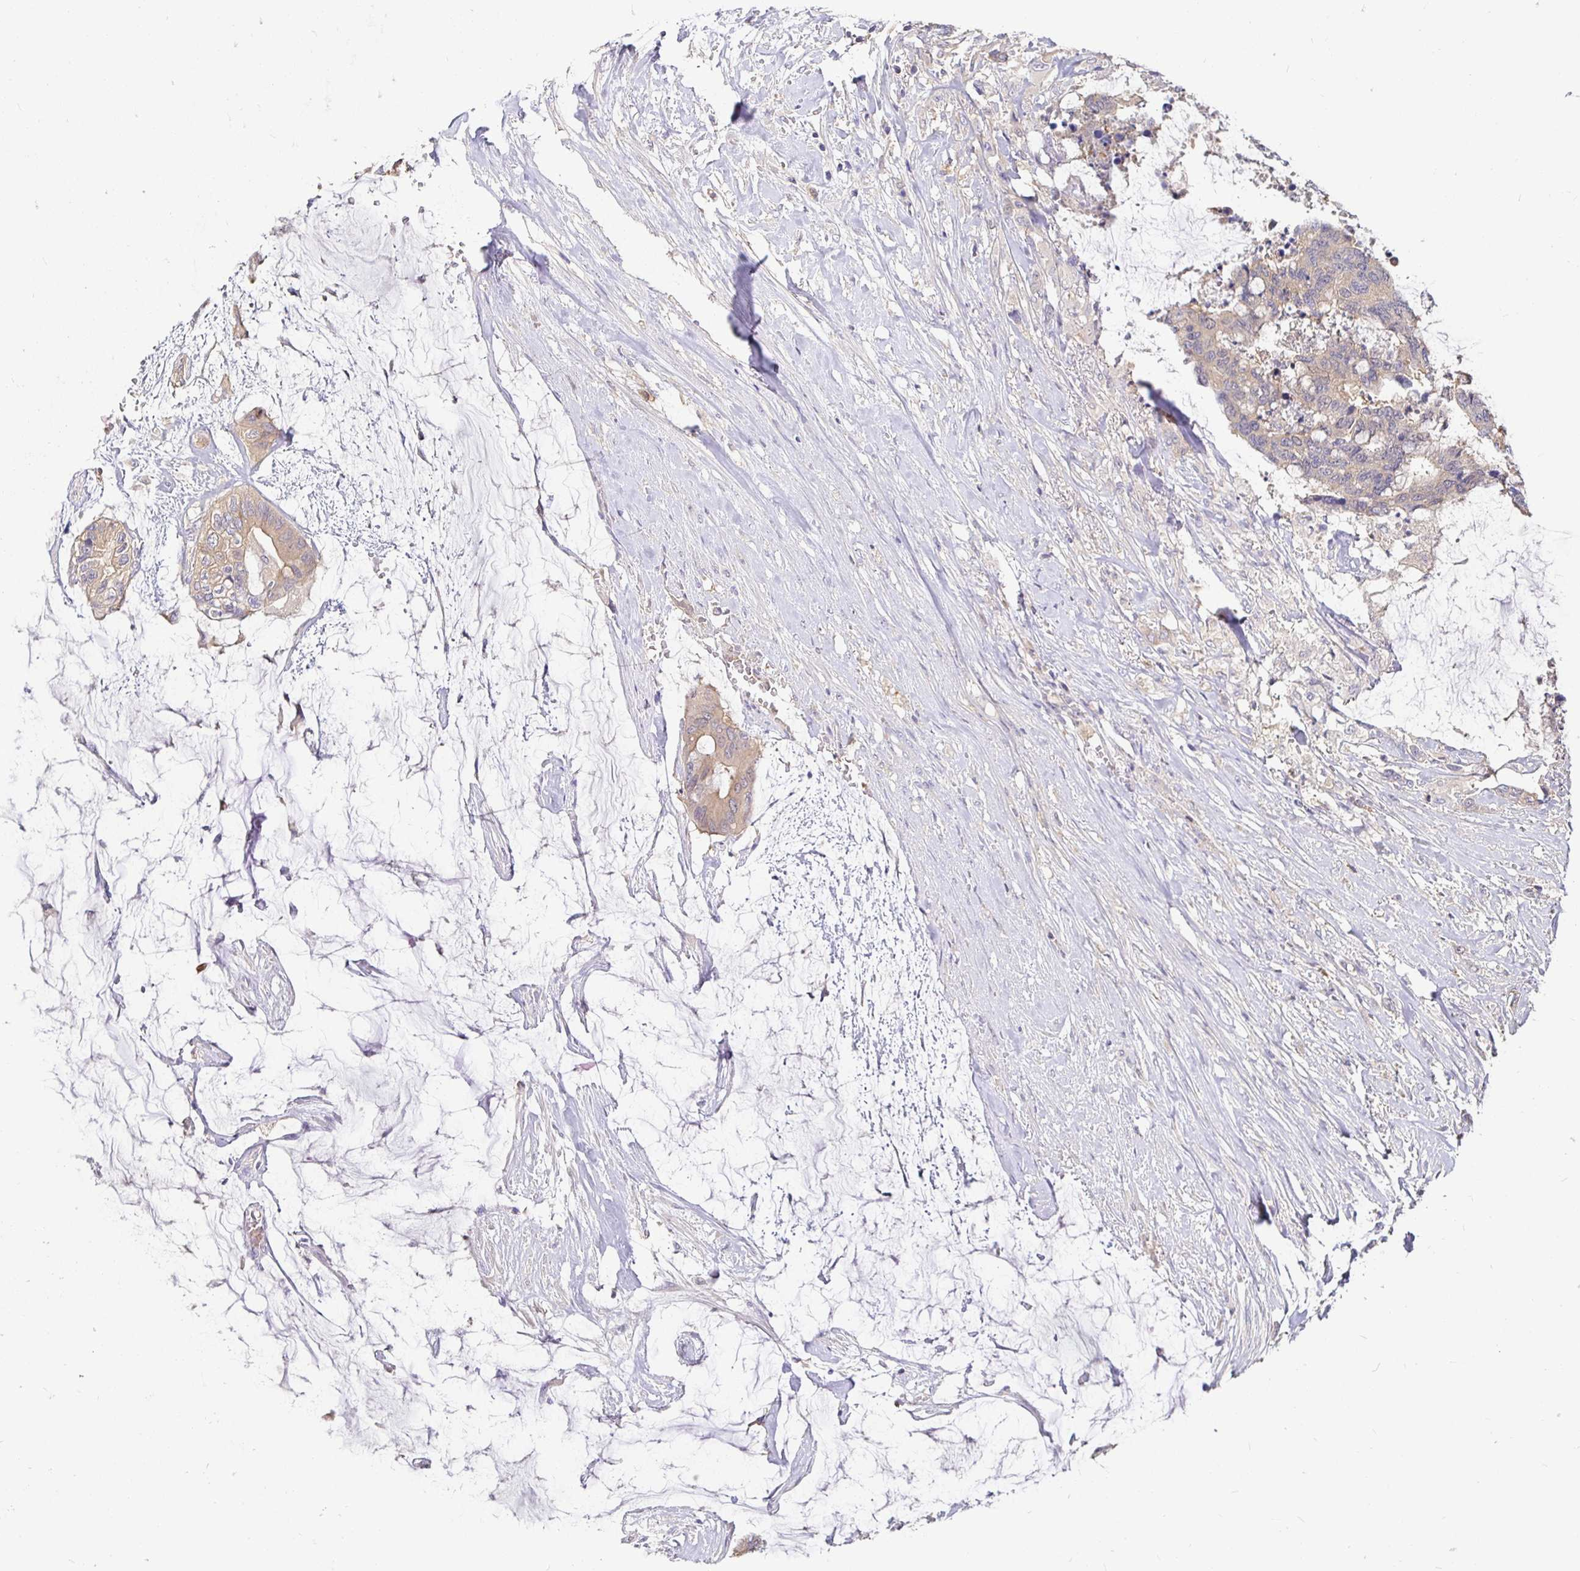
{"staining": {"intensity": "weak", "quantity": ">75%", "location": "cytoplasmic/membranous"}, "tissue": "colorectal cancer", "cell_type": "Tumor cells", "image_type": "cancer", "snomed": [{"axis": "morphology", "description": "Adenocarcinoma, NOS"}, {"axis": "topography", "description": "Rectum"}], "caption": "Colorectal cancer stained with DAB (3,3'-diaminobenzidine) immunohistochemistry (IHC) reveals low levels of weak cytoplasmic/membranous staining in about >75% of tumor cells. Nuclei are stained in blue.", "gene": "KIF21A", "patient": {"sex": "female", "age": 59}}